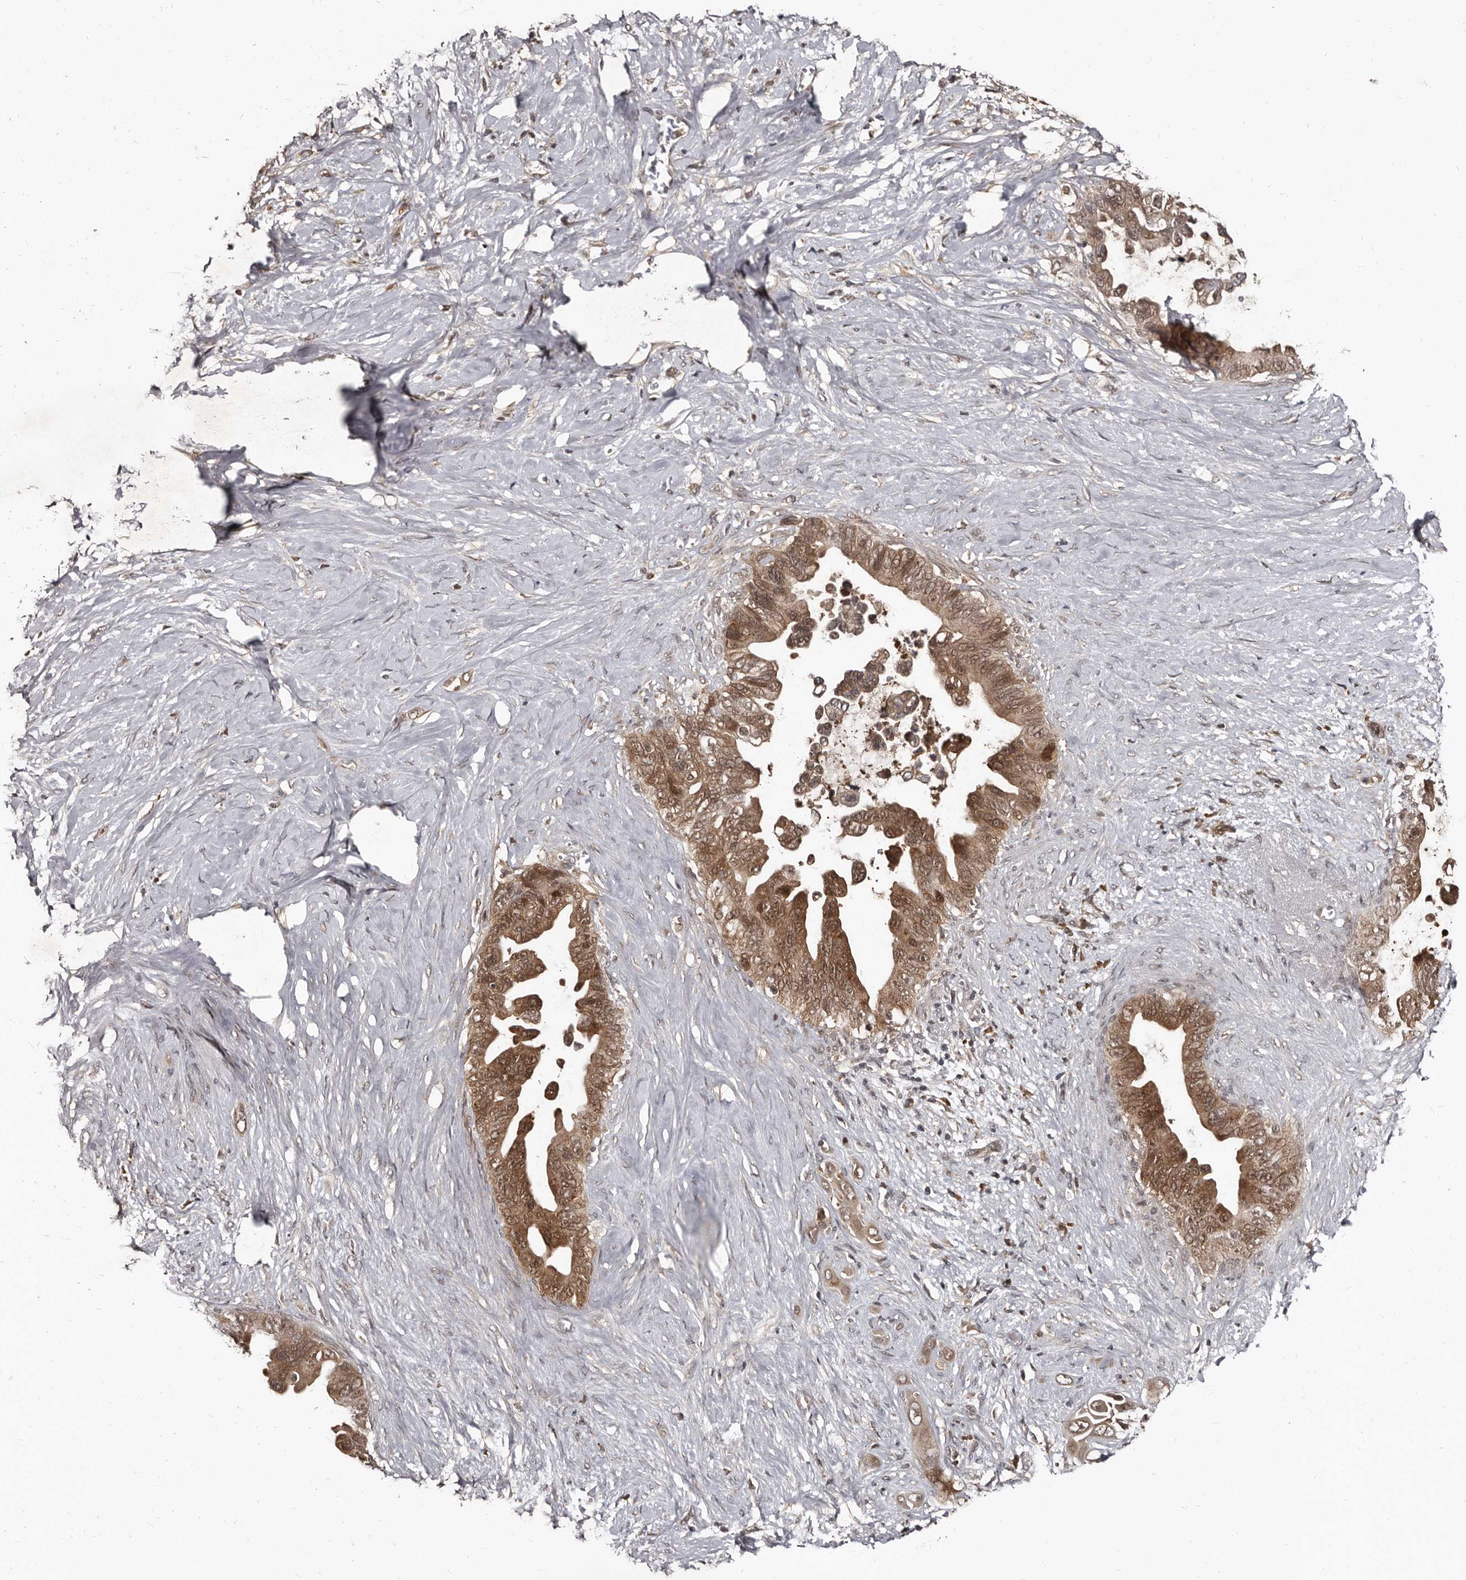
{"staining": {"intensity": "moderate", "quantity": ">75%", "location": "cytoplasmic/membranous"}, "tissue": "pancreatic cancer", "cell_type": "Tumor cells", "image_type": "cancer", "snomed": [{"axis": "morphology", "description": "Adenocarcinoma, NOS"}, {"axis": "topography", "description": "Pancreas"}], "caption": "Immunohistochemical staining of adenocarcinoma (pancreatic) demonstrates medium levels of moderate cytoplasmic/membranous protein expression in about >75% of tumor cells.", "gene": "PMVK", "patient": {"sex": "female", "age": 72}}